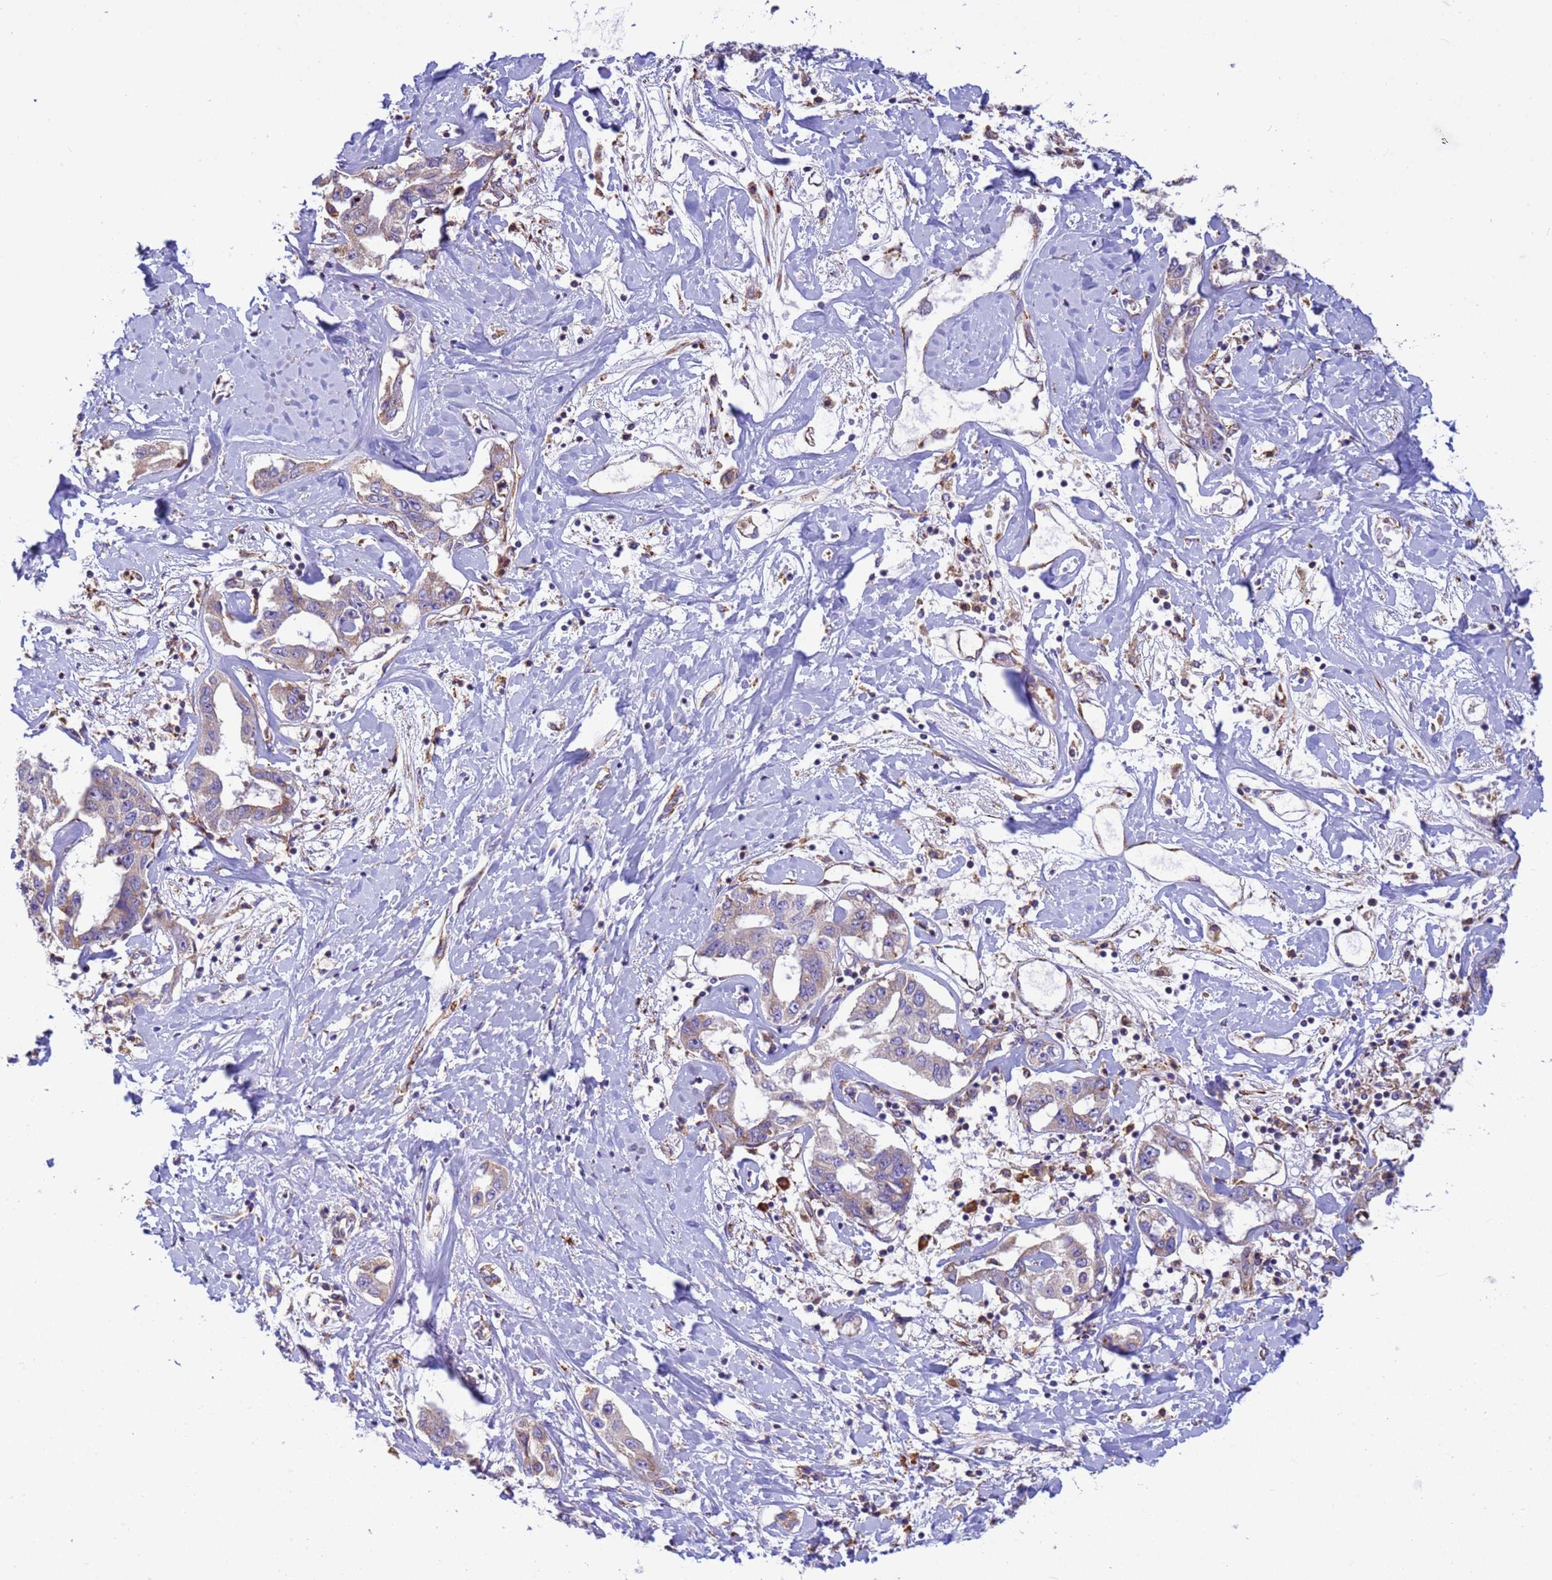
{"staining": {"intensity": "weak", "quantity": "25%-75%", "location": "cytoplasmic/membranous"}, "tissue": "liver cancer", "cell_type": "Tumor cells", "image_type": "cancer", "snomed": [{"axis": "morphology", "description": "Cholangiocarcinoma"}, {"axis": "topography", "description": "Liver"}], "caption": "About 25%-75% of tumor cells in liver cancer display weak cytoplasmic/membranous protein positivity as visualized by brown immunohistochemical staining.", "gene": "THAP5", "patient": {"sex": "male", "age": 59}}